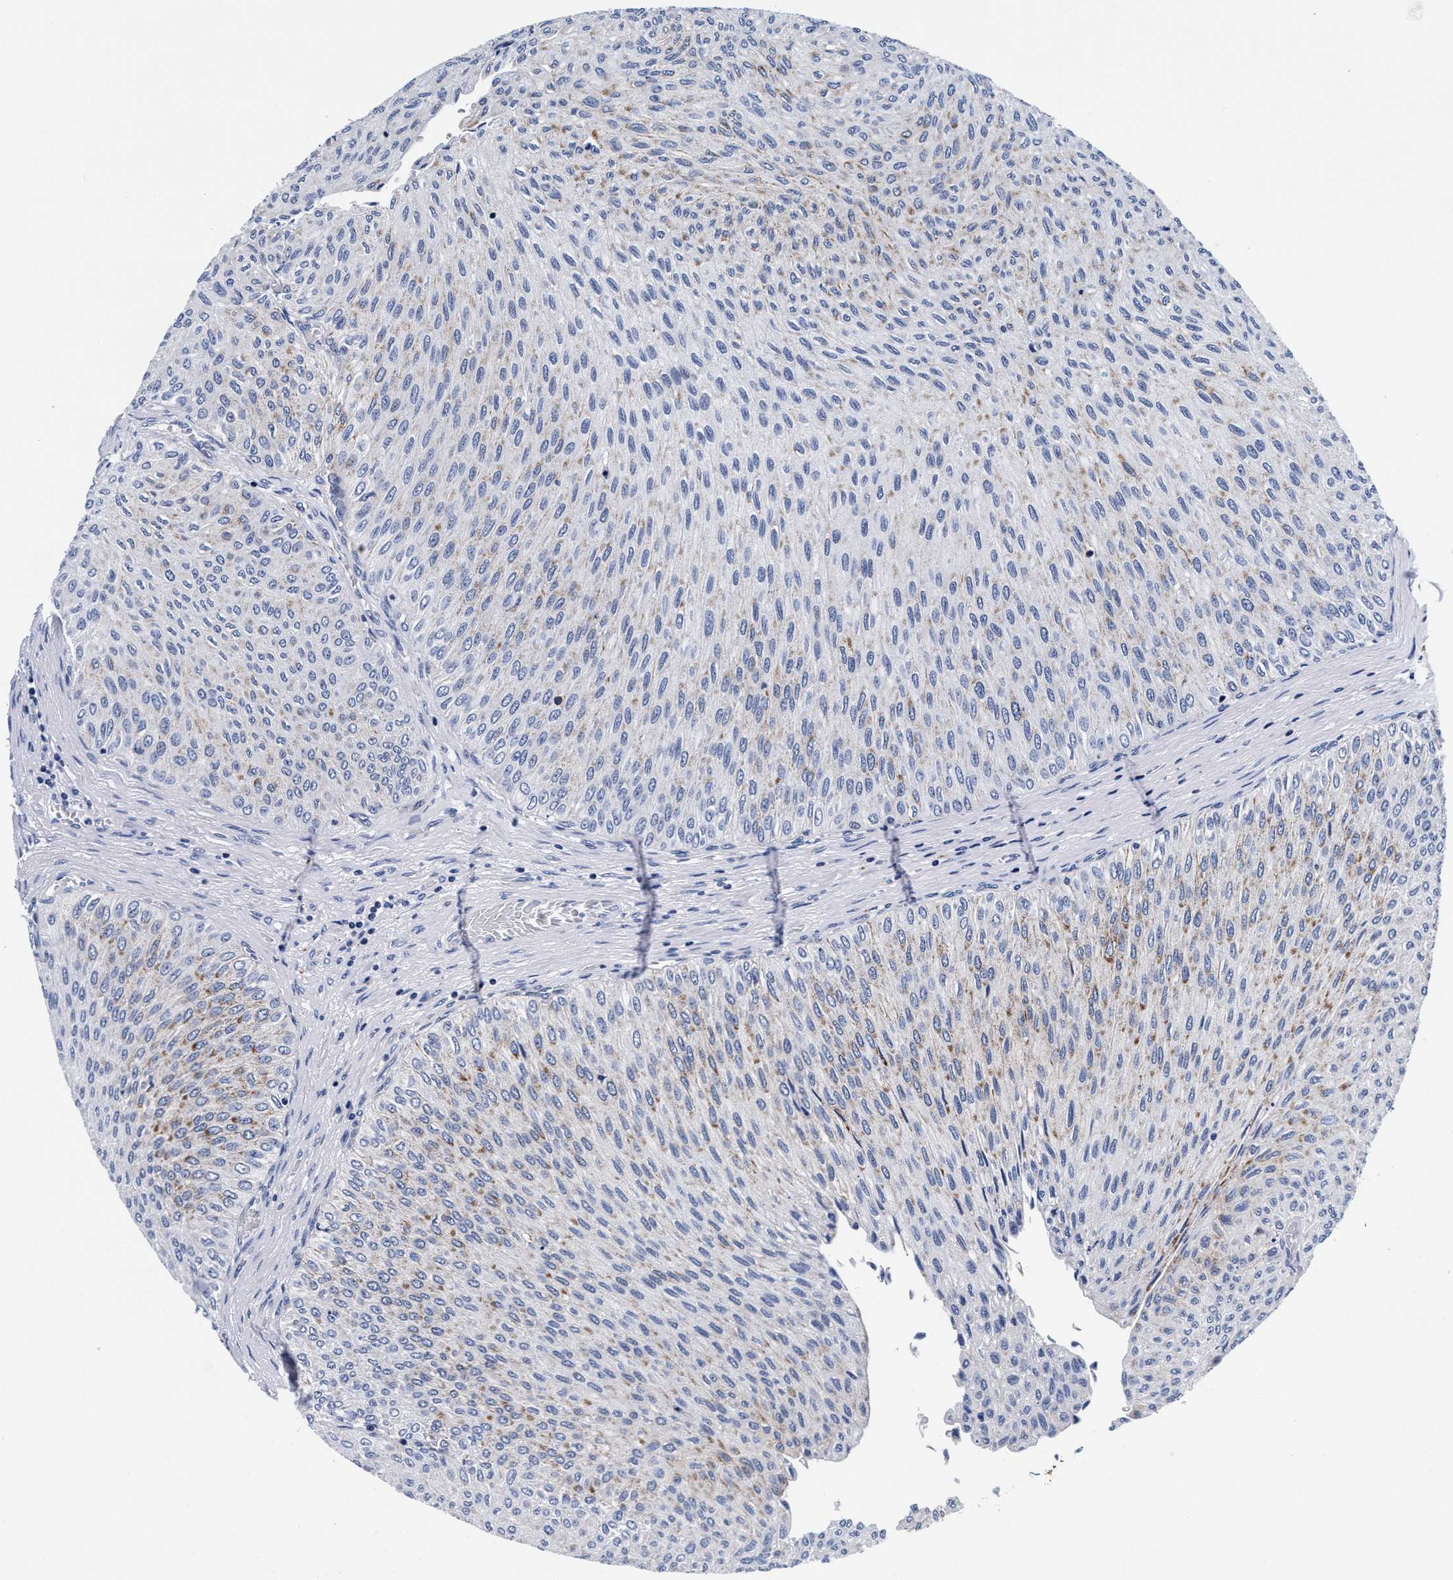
{"staining": {"intensity": "moderate", "quantity": "<25%", "location": "cytoplasmic/membranous"}, "tissue": "urothelial cancer", "cell_type": "Tumor cells", "image_type": "cancer", "snomed": [{"axis": "morphology", "description": "Urothelial carcinoma, Low grade"}, {"axis": "topography", "description": "Urinary bladder"}], "caption": "A brown stain highlights moderate cytoplasmic/membranous expression of a protein in urothelial carcinoma (low-grade) tumor cells. The staining is performed using DAB brown chromogen to label protein expression. The nuclei are counter-stained blue using hematoxylin.", "gene": "RAB3B", "patient": {"sex": "male", "age": 78}}